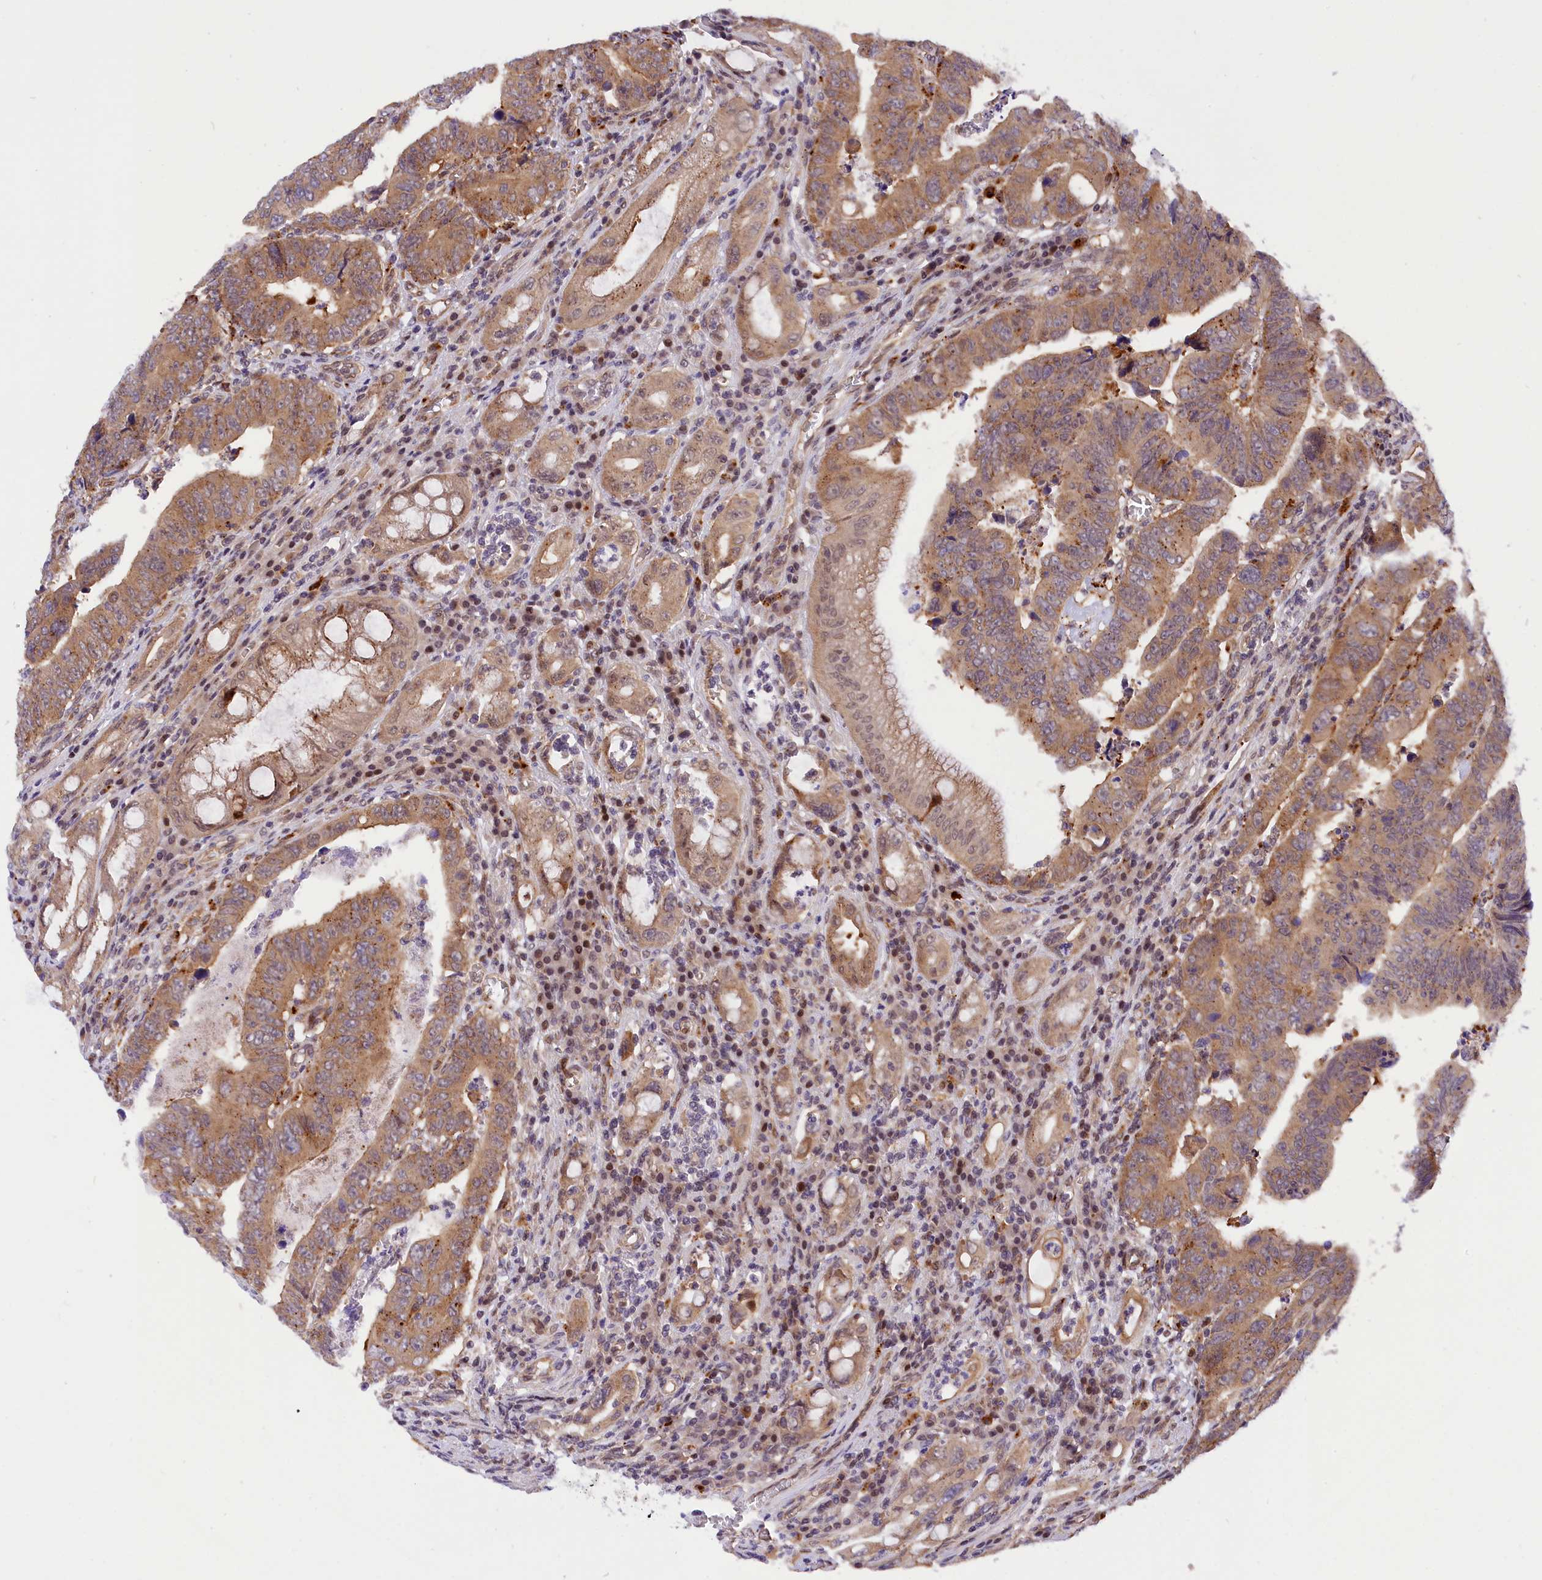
{"staining": {"intensity": "moderate", "quantity": ">75%", "location": "cytoplasmic/membranous"}, "tissue": "colorectal cancer", "cell_type": "Tumor cells", "image_type": "cancer", "snomed": [{"axis": "morphology", "description": "Normal tissue, NOS"}, {"axis": "morphology", "description": "Adenocarcinoma, NOS"}, {"axis": "topography", "description": "Rectum"}], "caption": "The micrograph demonstrates immunohistochemical staining of colorectal cancer. There is moderate cytoplasmic/membranous staining is seen in approximately >75% of tumor cells. (Stains: DAB in brown, nuclei in blue, Microscopy: brightfield microscopy at high magnification).", "gene": "SAMD4A", "patient": {"sex": "female", "age": 65}}